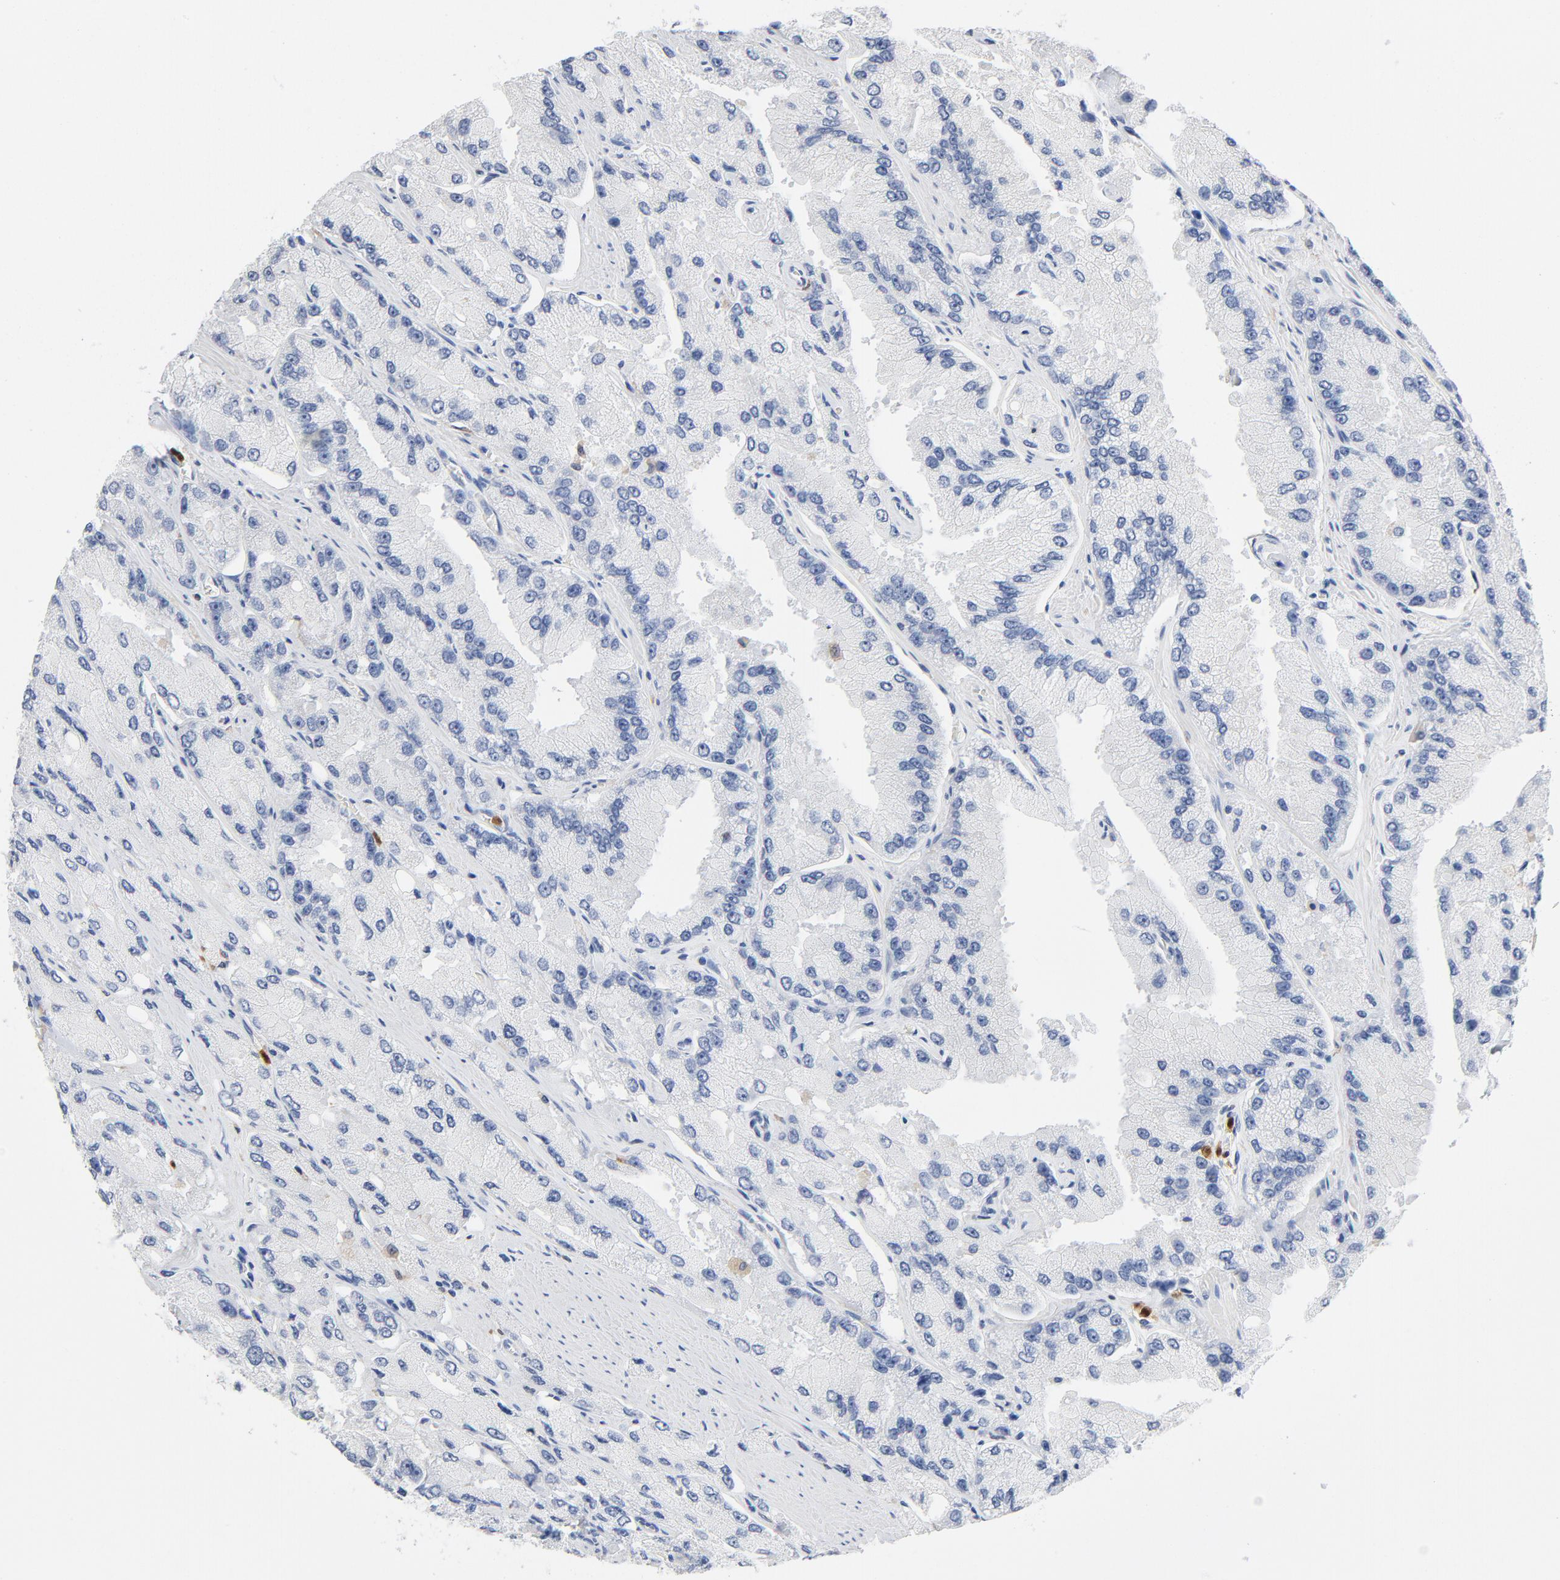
{"staining": {"intensity": "negative", "quantity": "none", "location": "none"}, "tissue": "prostate cancer", "cell_type": "Tumor cells", "image_type": "cancer", "snomed": [{"axis": "morphology", "description": "Adenocarcinoma, High grade"}, {"axis": "topography", "description": "Prostate"}], "caption": "DAB (3,3'-diaminobenzidine) immunohistochemical staining of prostate cancer displays no significant positivity in tumor cells.", "gene": "NCF1", "patient": {"sex": "male", "age": 58}}